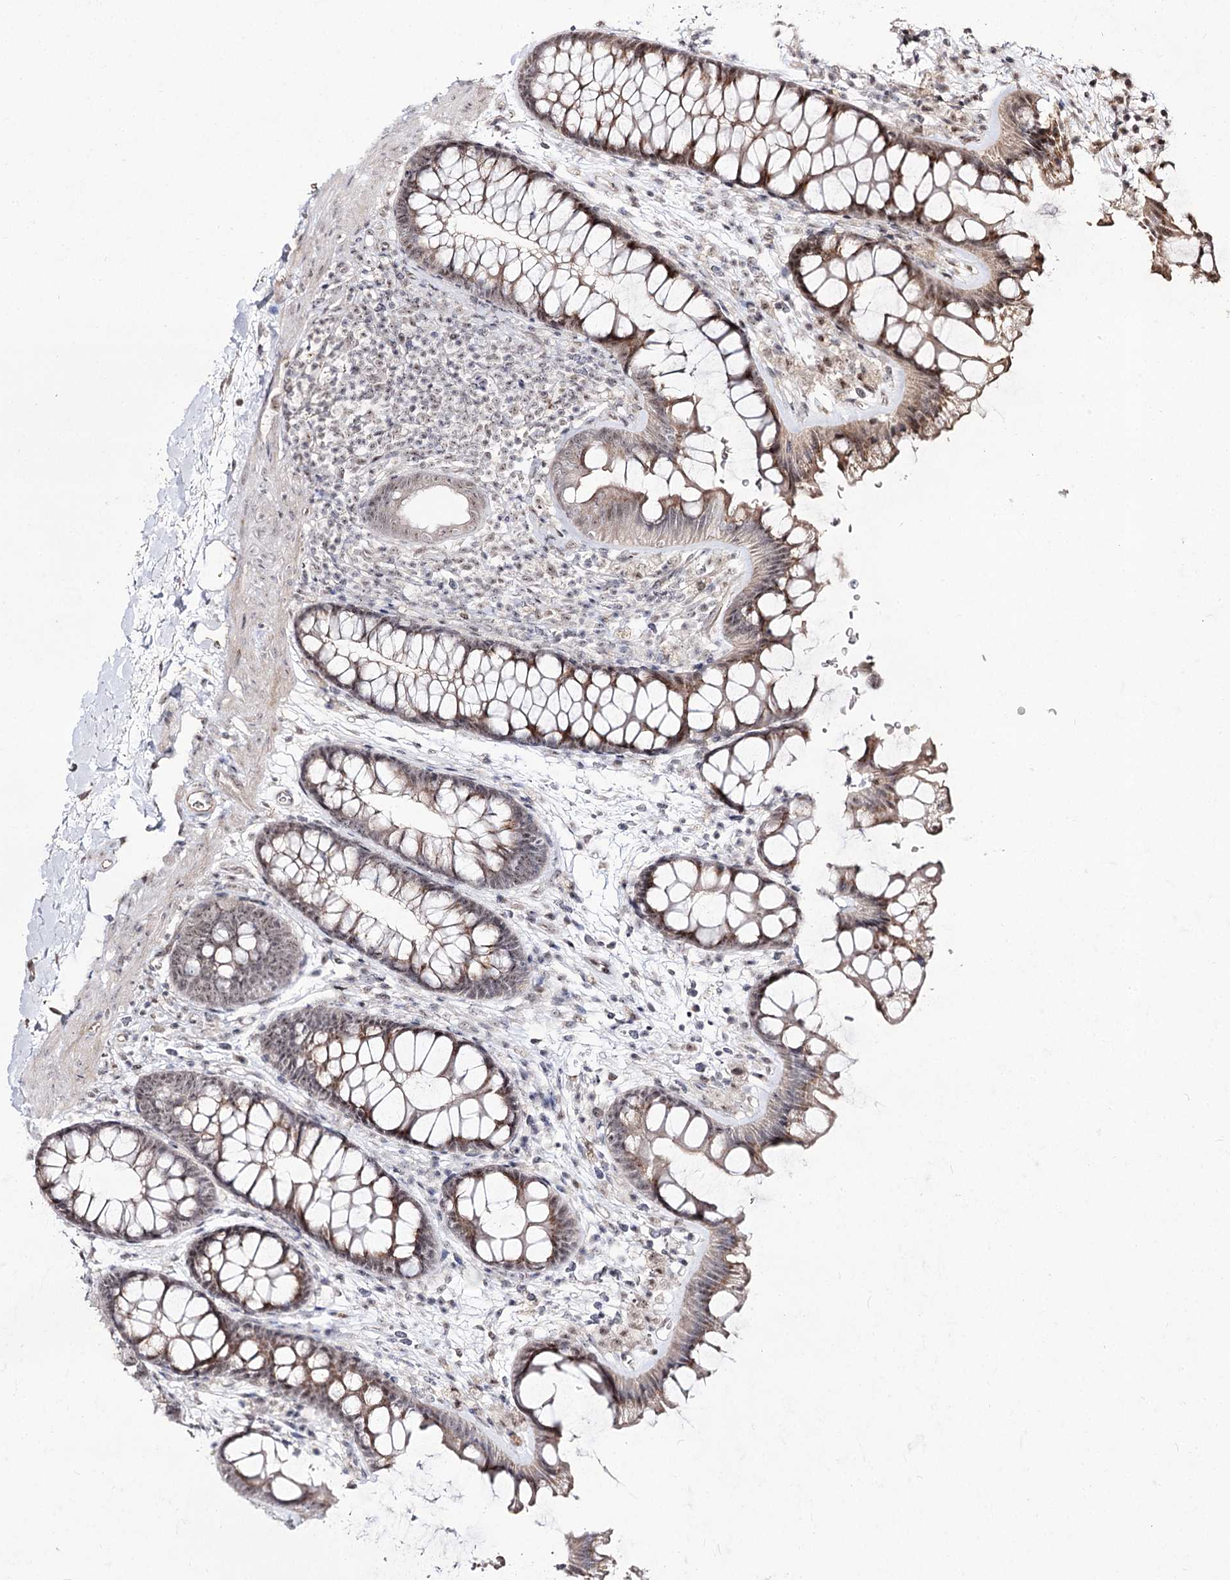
{"staining": {"intensity": "weak", "quantity": "25%-75%", "location": "cytoplasmic/membranous,nuclear"}, "tissue": "colon", "cell_type": "Endothelial cells", "image_type": "normal", "snomed": [{"axis": "morphology", "description": "Normal tissue, NOS"}, {"axis": "topography", "description": "Colon"}], "caption": "Weak cytoplasmic/membranous,nuclear staining for a protein is present in about 25%-75% of endothelial cells of normal colon using immunohistochemistry (IHC).", "gene": "RRP9", "patient": {"sex": "female", "age": 62}}